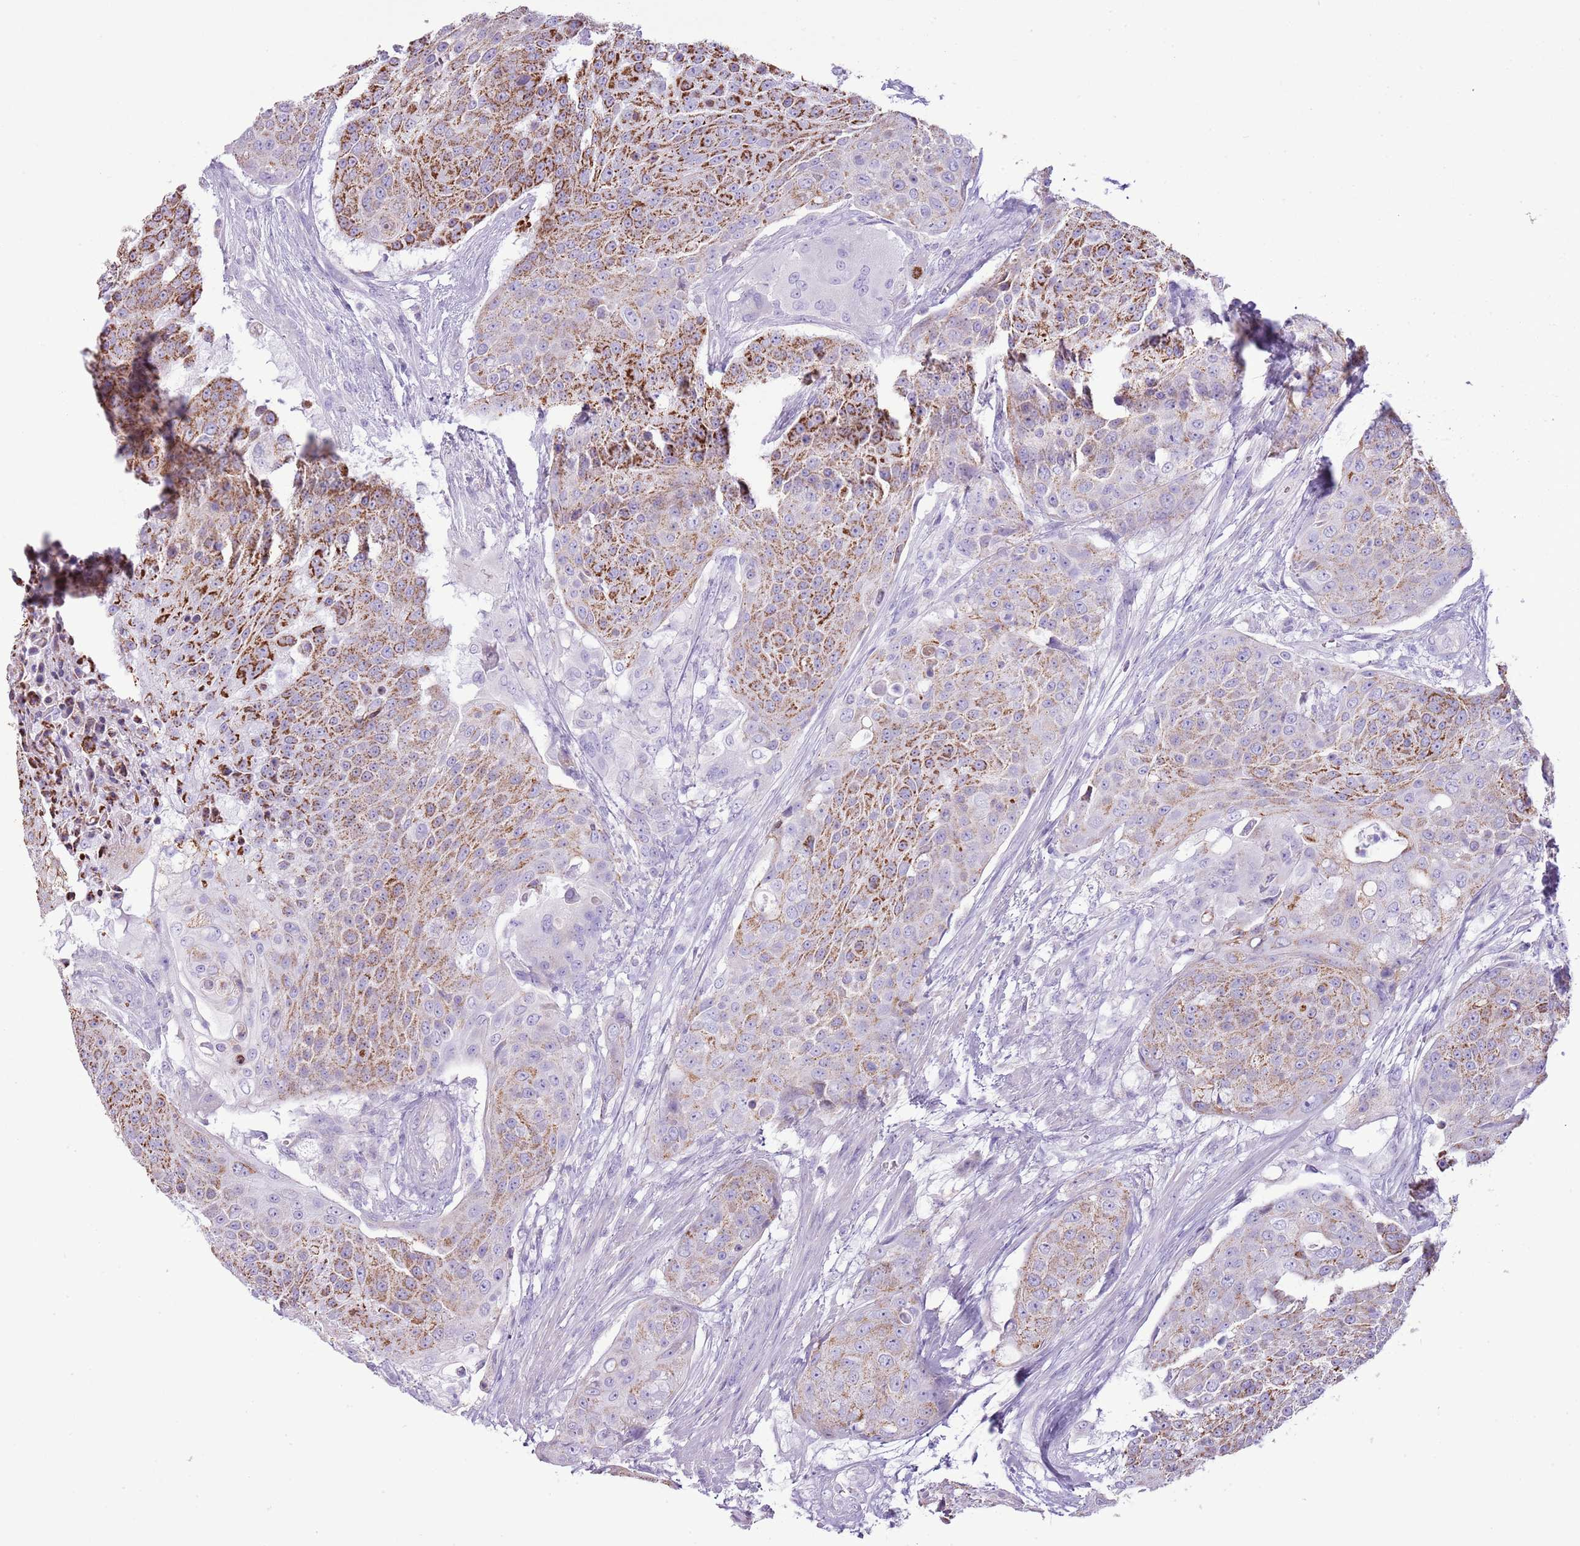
{"staining": {"intensity": "strong", "quantity": "25%-75%", "location": "cytoplasmic/membranous"}, "tissue": "urothelial cancer", "cell_type": "Tumor cells", "image_type": "cancer", "snomed": [{"axis": "morphology", "description": "Urothelial carcinoma, High grade"}, {"axis": "topography", "description": "Urinary bladder"}], "caption": "Immunohistochemistry (IHC) of human high-grade urothelial carcinoma reveals high levels of strong cytoplasmic/membranous staining in about 25%-75% of tumor cells.", "gene": "SLC23A1", "patient": {"sex": "female", "age": 63}}